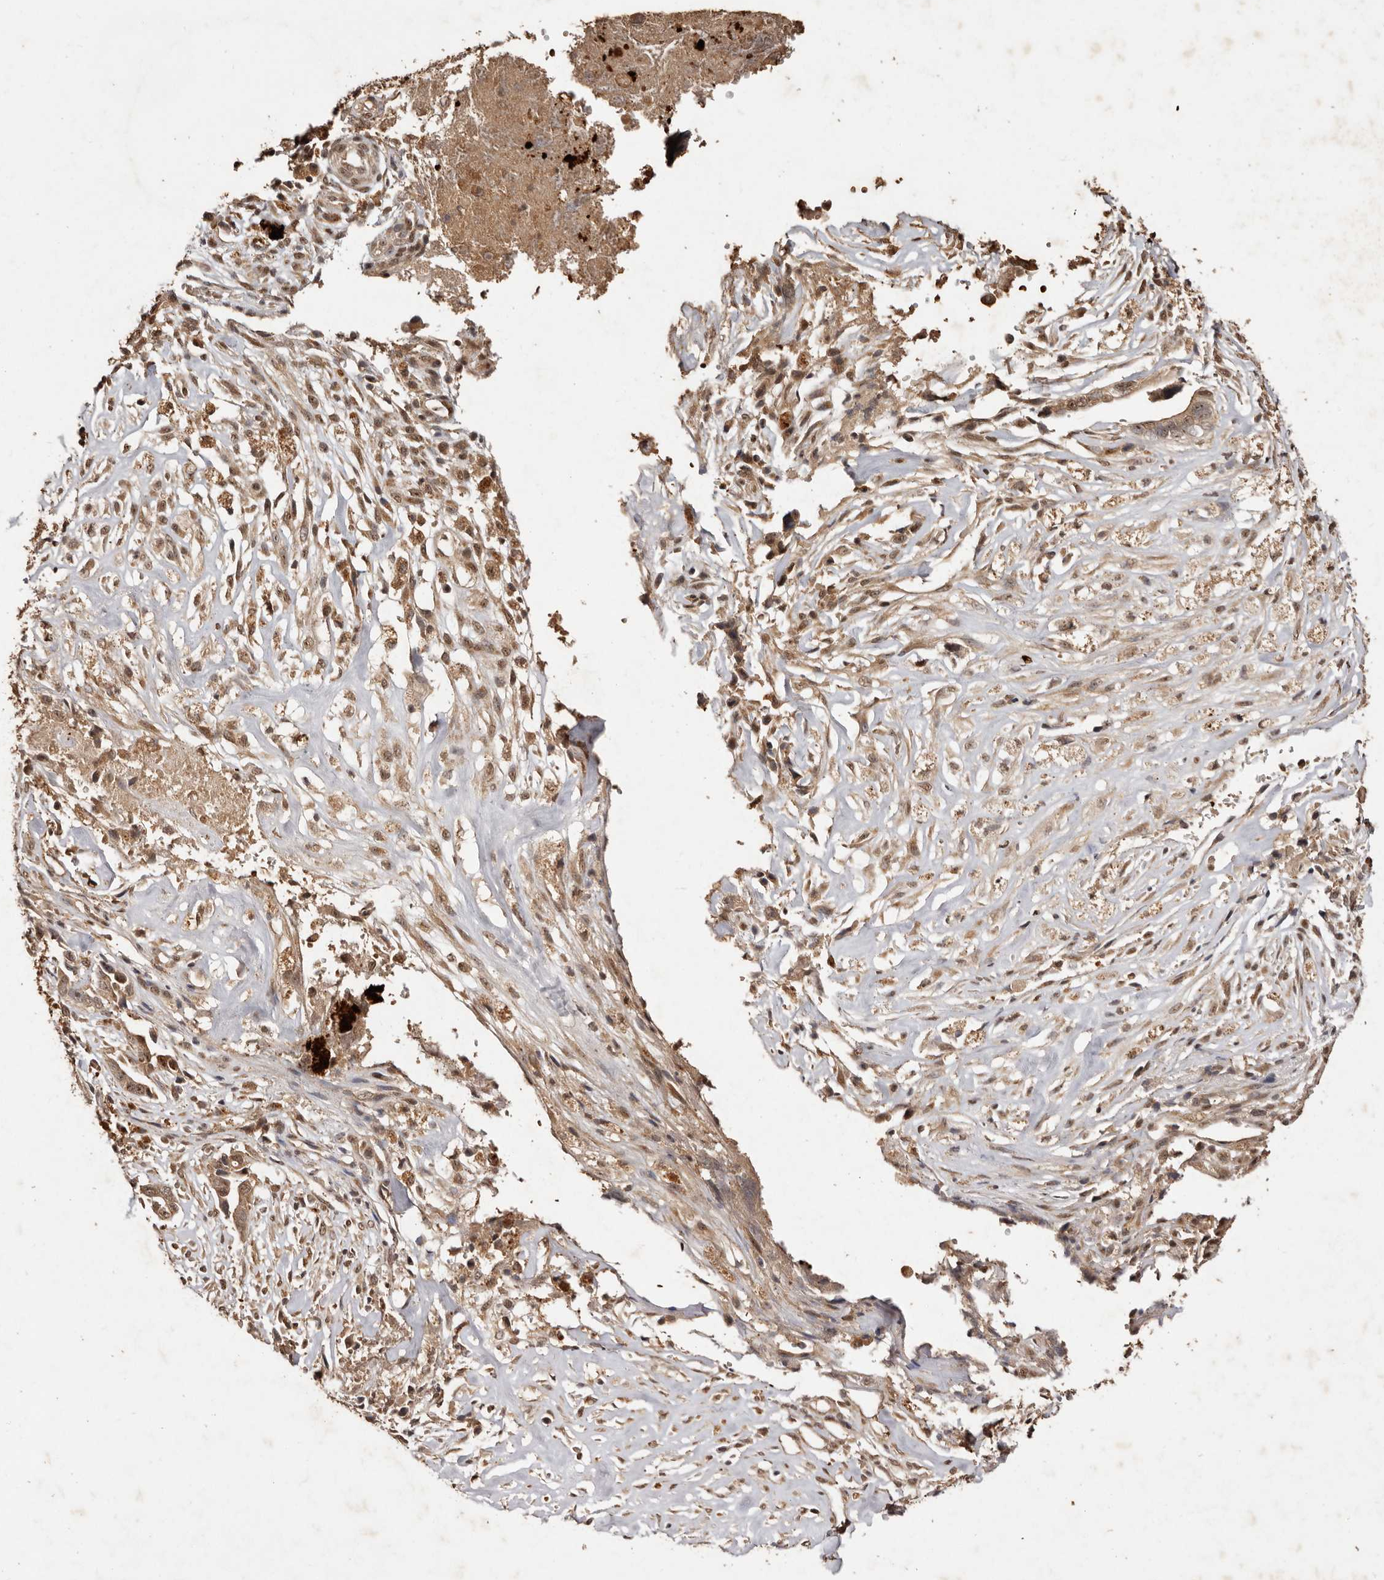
{"staining": {"intensity": "moderate", "quantity": ">75%", "location": "cytoplasmic/membranous,nuclear"}, "tissue": "liver cancer", "cell_type": "Tumor cells", "image_type": "cancer", "snomed": [{"axis": "morphology", "description": "Cholangiocarcinoma"}, {"axis": "topography", "description": "Liver"}], "caption": "Immunohistochemical staining of human liver cancer (cholangiocarcinoma) displays medium levels of moderate cytoplasmic/membranous and nuclear positivity in about >75% of tumor cells.", "gene": "NOTCH1", "patient": {"sex": "female", "age": 79}}